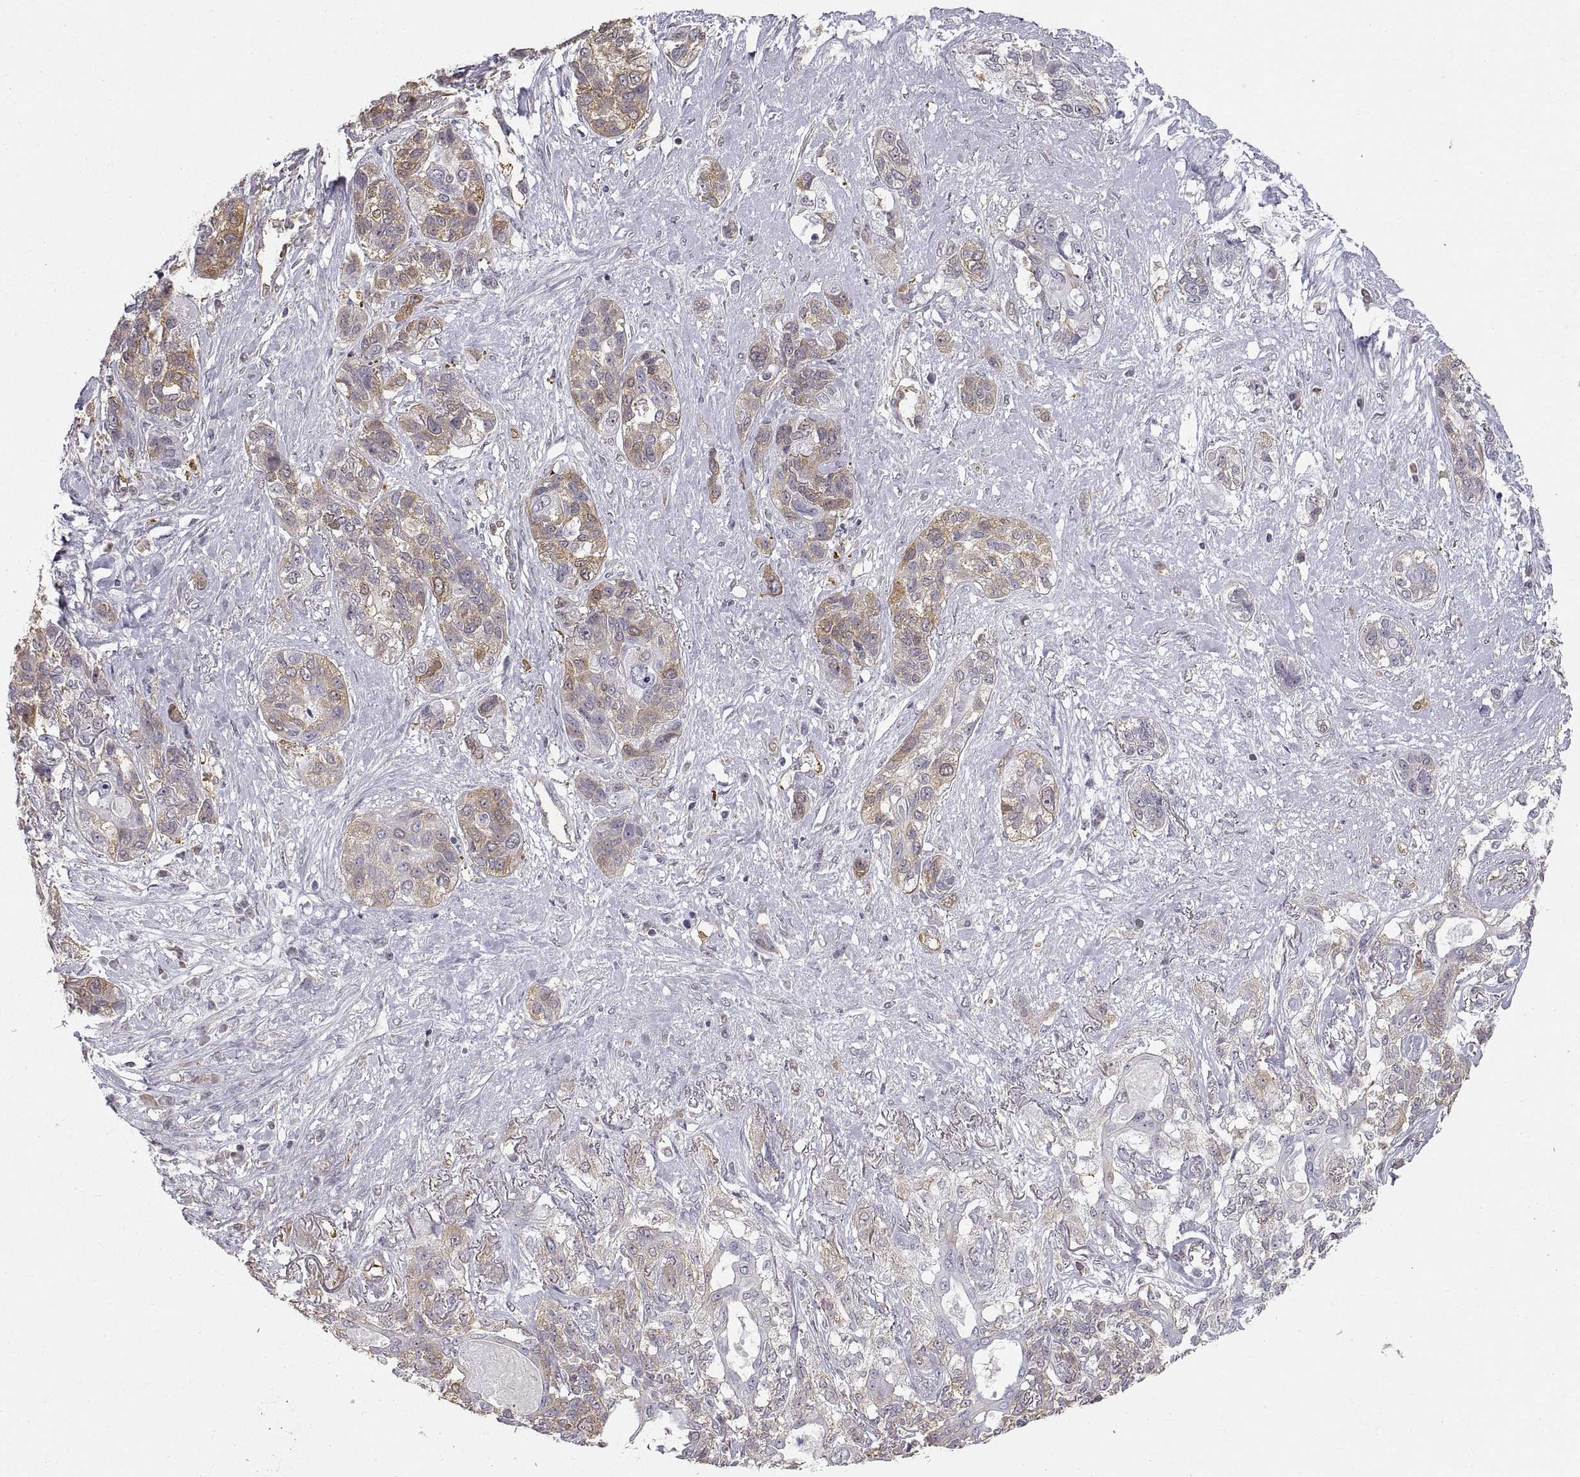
{"staining": {"intensity": "moderate", "quantity": "<25%", "location": "cytoplasmic/membranous"}, "tissue": "lung cancer", "cell_type": "Tumor cells", "image_type": "cancer", "snomed": [{"axis": "morphology", "description": "Squamous cell carcinoma, NOS"}, {"axis": "topography", "description": "Lung"}], "caption": "Immunohistochemistry (IHC) image of neoplastic tissue: human lung cancer stained using immunohistochemistry (IHC) shows low levels of moderate protein expression localized specifically in the cytoplasmic/membranous of tumor cells, appearing as a cytoplasmic/membranous brown color.", "gene": "HSP90AB1", "patient": {"sex": "female", "age": 70}}